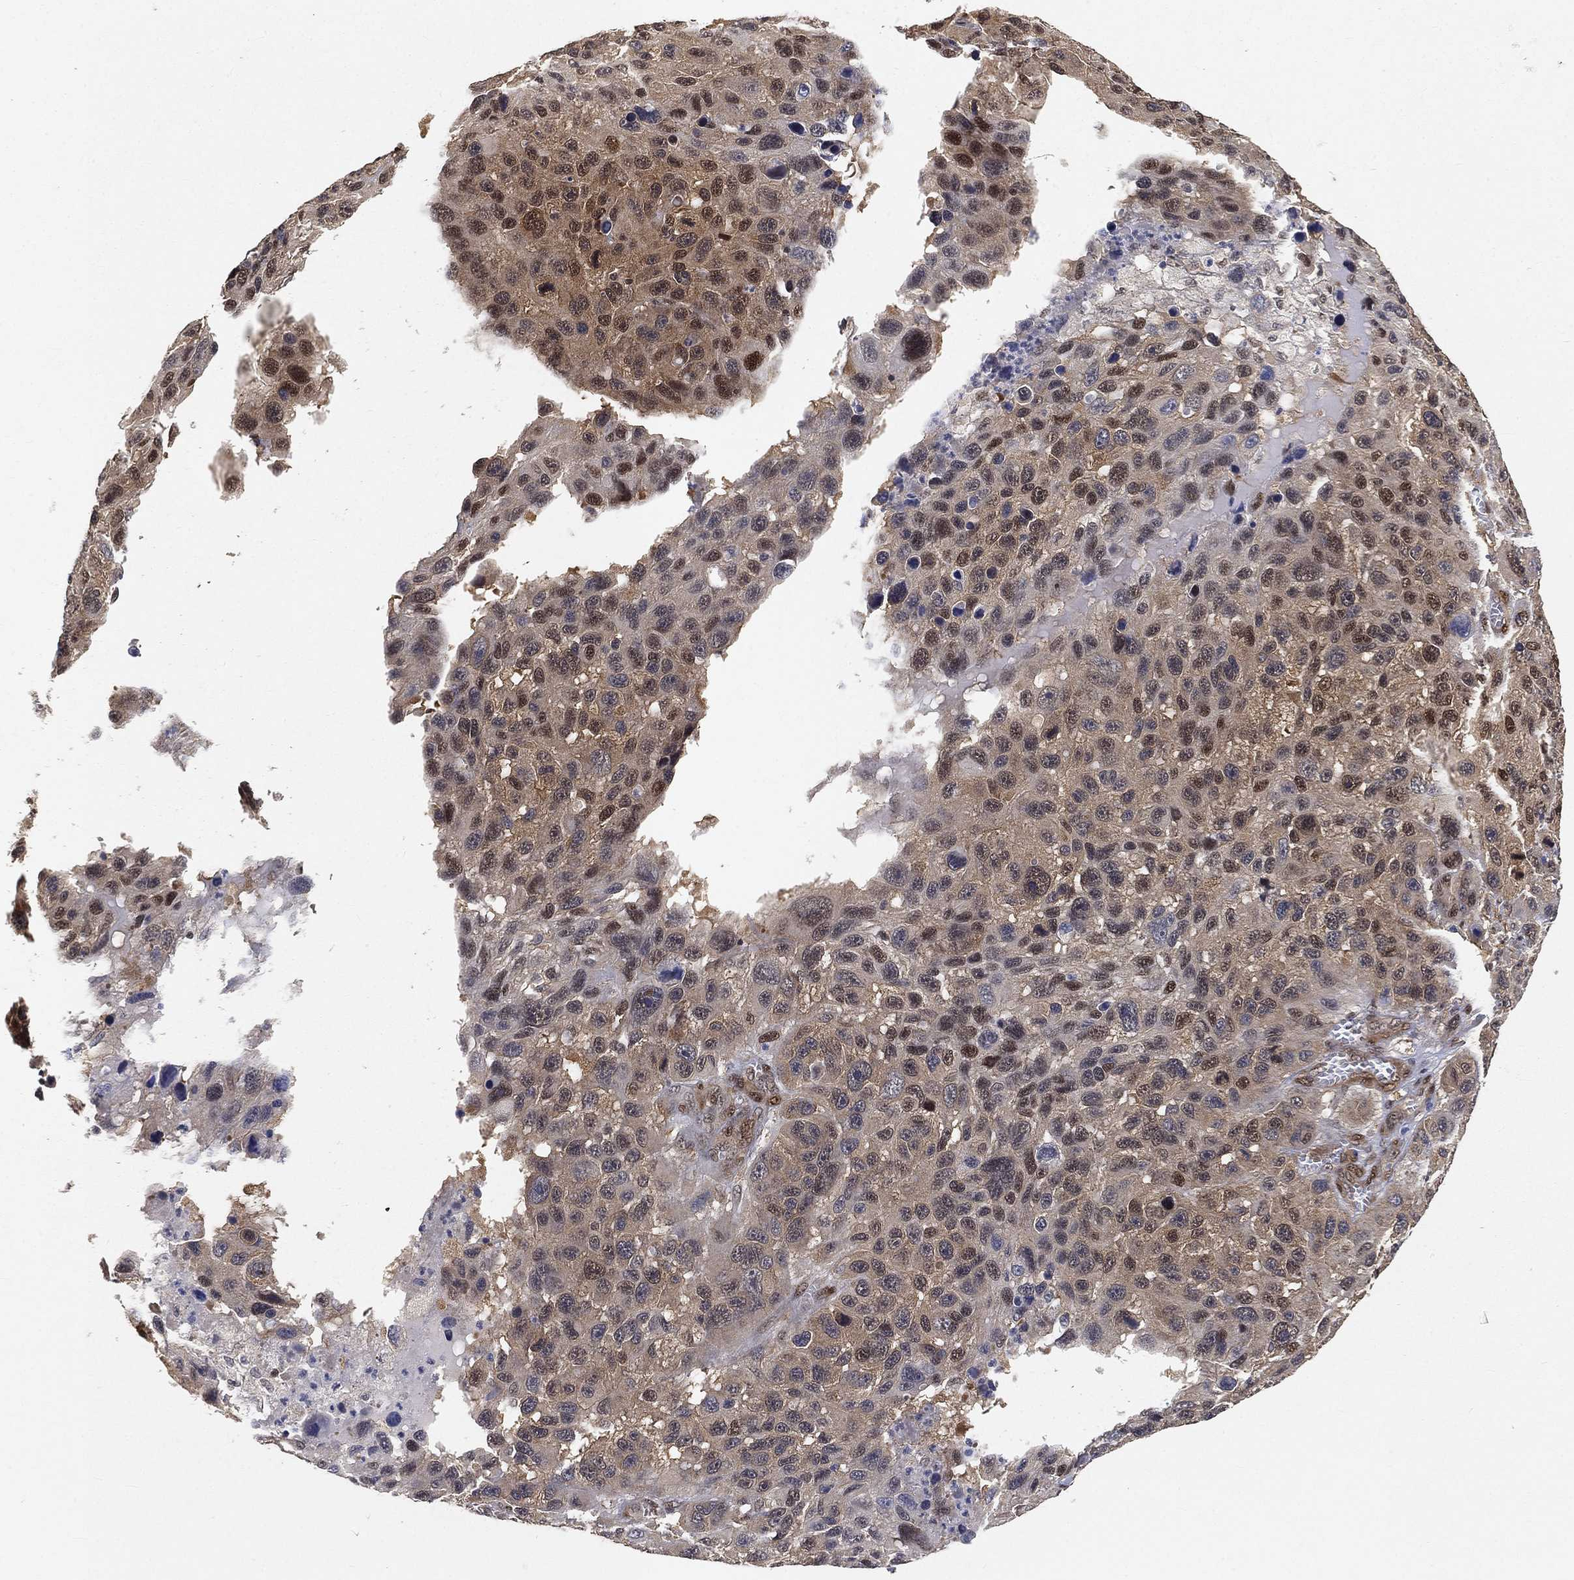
{"staining": {"intensity": "moderate", "quantity": "<25%", "location": "nuclear"}, "tissue": "melanoma", "cell_type": "Tumor cells", "image_type": "cancer", "snomed": [{"axis": "morphology", "description": "Malignant melanoma, NOS"}, {"axis": "topography", "description": "Skin"}], "caption": "This histopathology image reveals immunohistochemistry (IHC) staining of human melanoma, with low moderate nuclear staining in about <25% of tumor cells.", "gene": "CRTC3", "patient": {"sex": "male", "age": 53}}